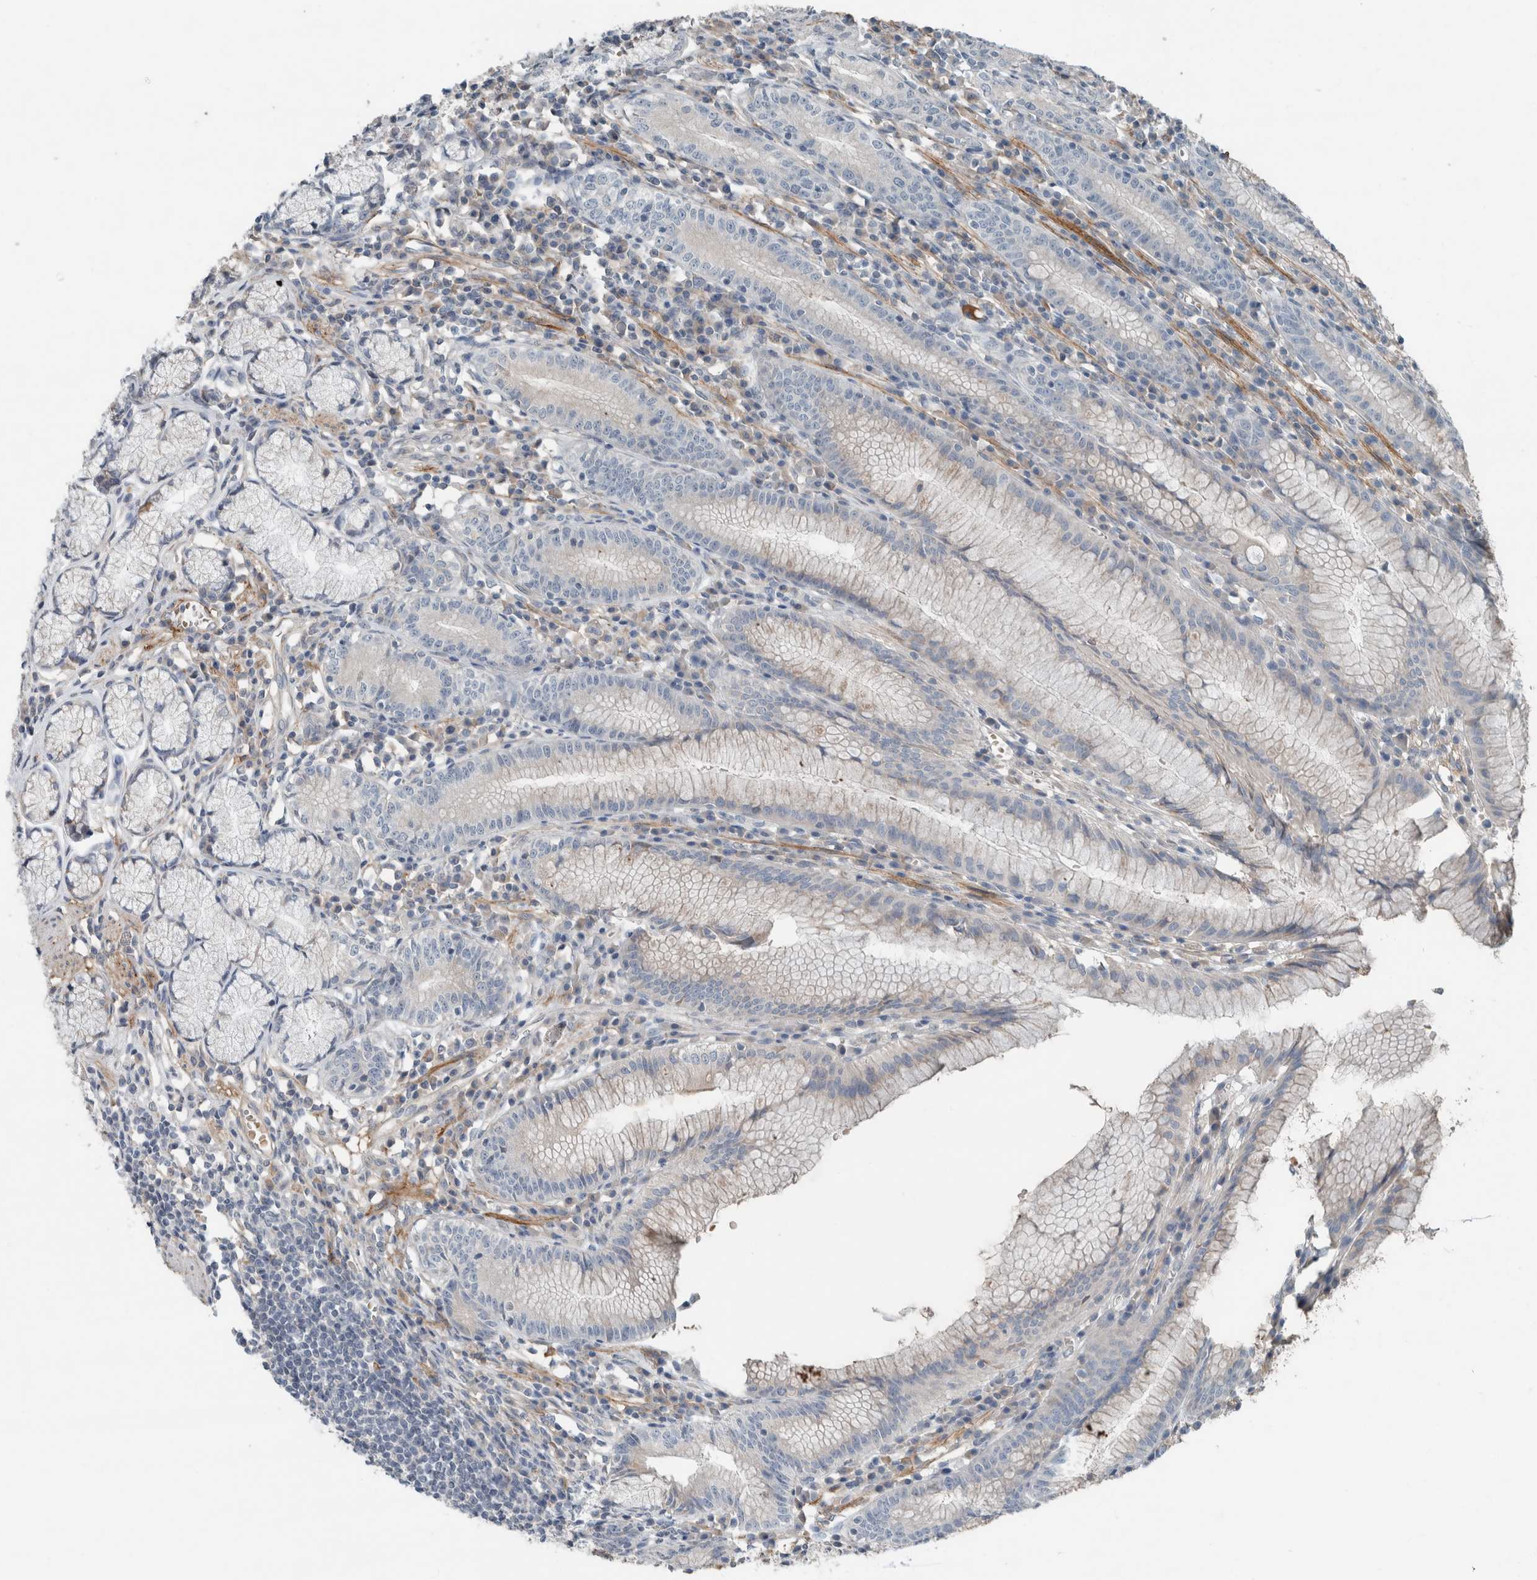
{"staining": {"intensity": "weak", "quantity": "<25%", "location": "cytoplasmic/membranous"}, "tissue": "stomach", "cell_type": "Glandular cells", "image_type": "normal", "snomed": [{"axis": "morphology", "description": "Normal tissue, NOS"}, {"axis": "topography", "description": "Stomach"}], "caption": "Immunohistochemistry of normal stomach reveals no expression in glandular cells.", "gene": "JADE2", "patient": {"sex": "male", "age": 55}}